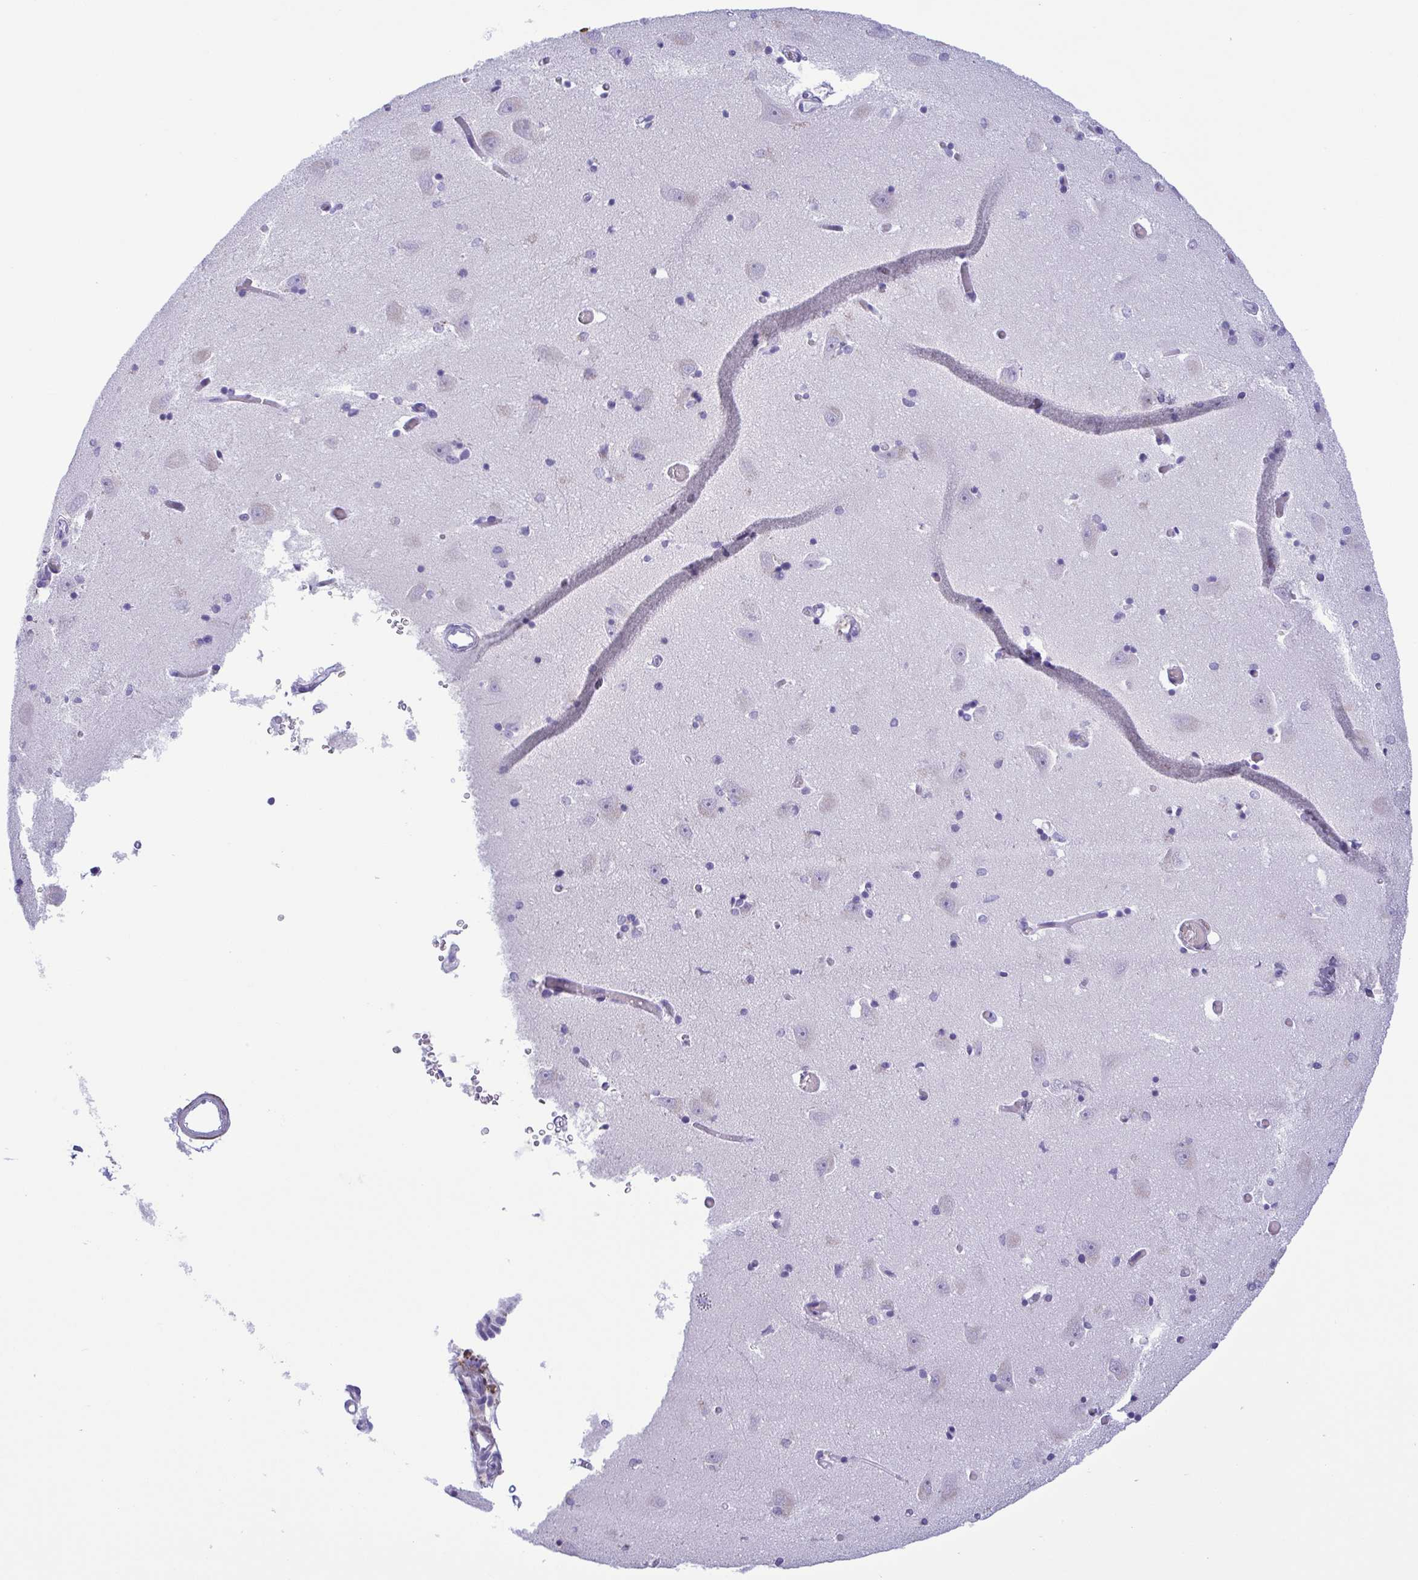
{"staining": {"intensity": "negative", "quantity": "none", "location": "none"}, "tissue": "caudate", "cell_type": "Glial cells", "image_type": "normal", "snomed": [{"axis": "morphology", "description": "Normal tissue, NOS"}, {"axis": "topography", "description": "Lateral ventricle wall"}, {"axis": "topography", "description": "Hippocampus"}], "caption": "Immunohistochemical staining of unremarkable caudate displays no significant staining in glial cells. (Brightfield microscopy of DAB immunohistochemistry at high magnification).", "gene": "MYL7", "patient": {"sex": "female", "age": 63}}